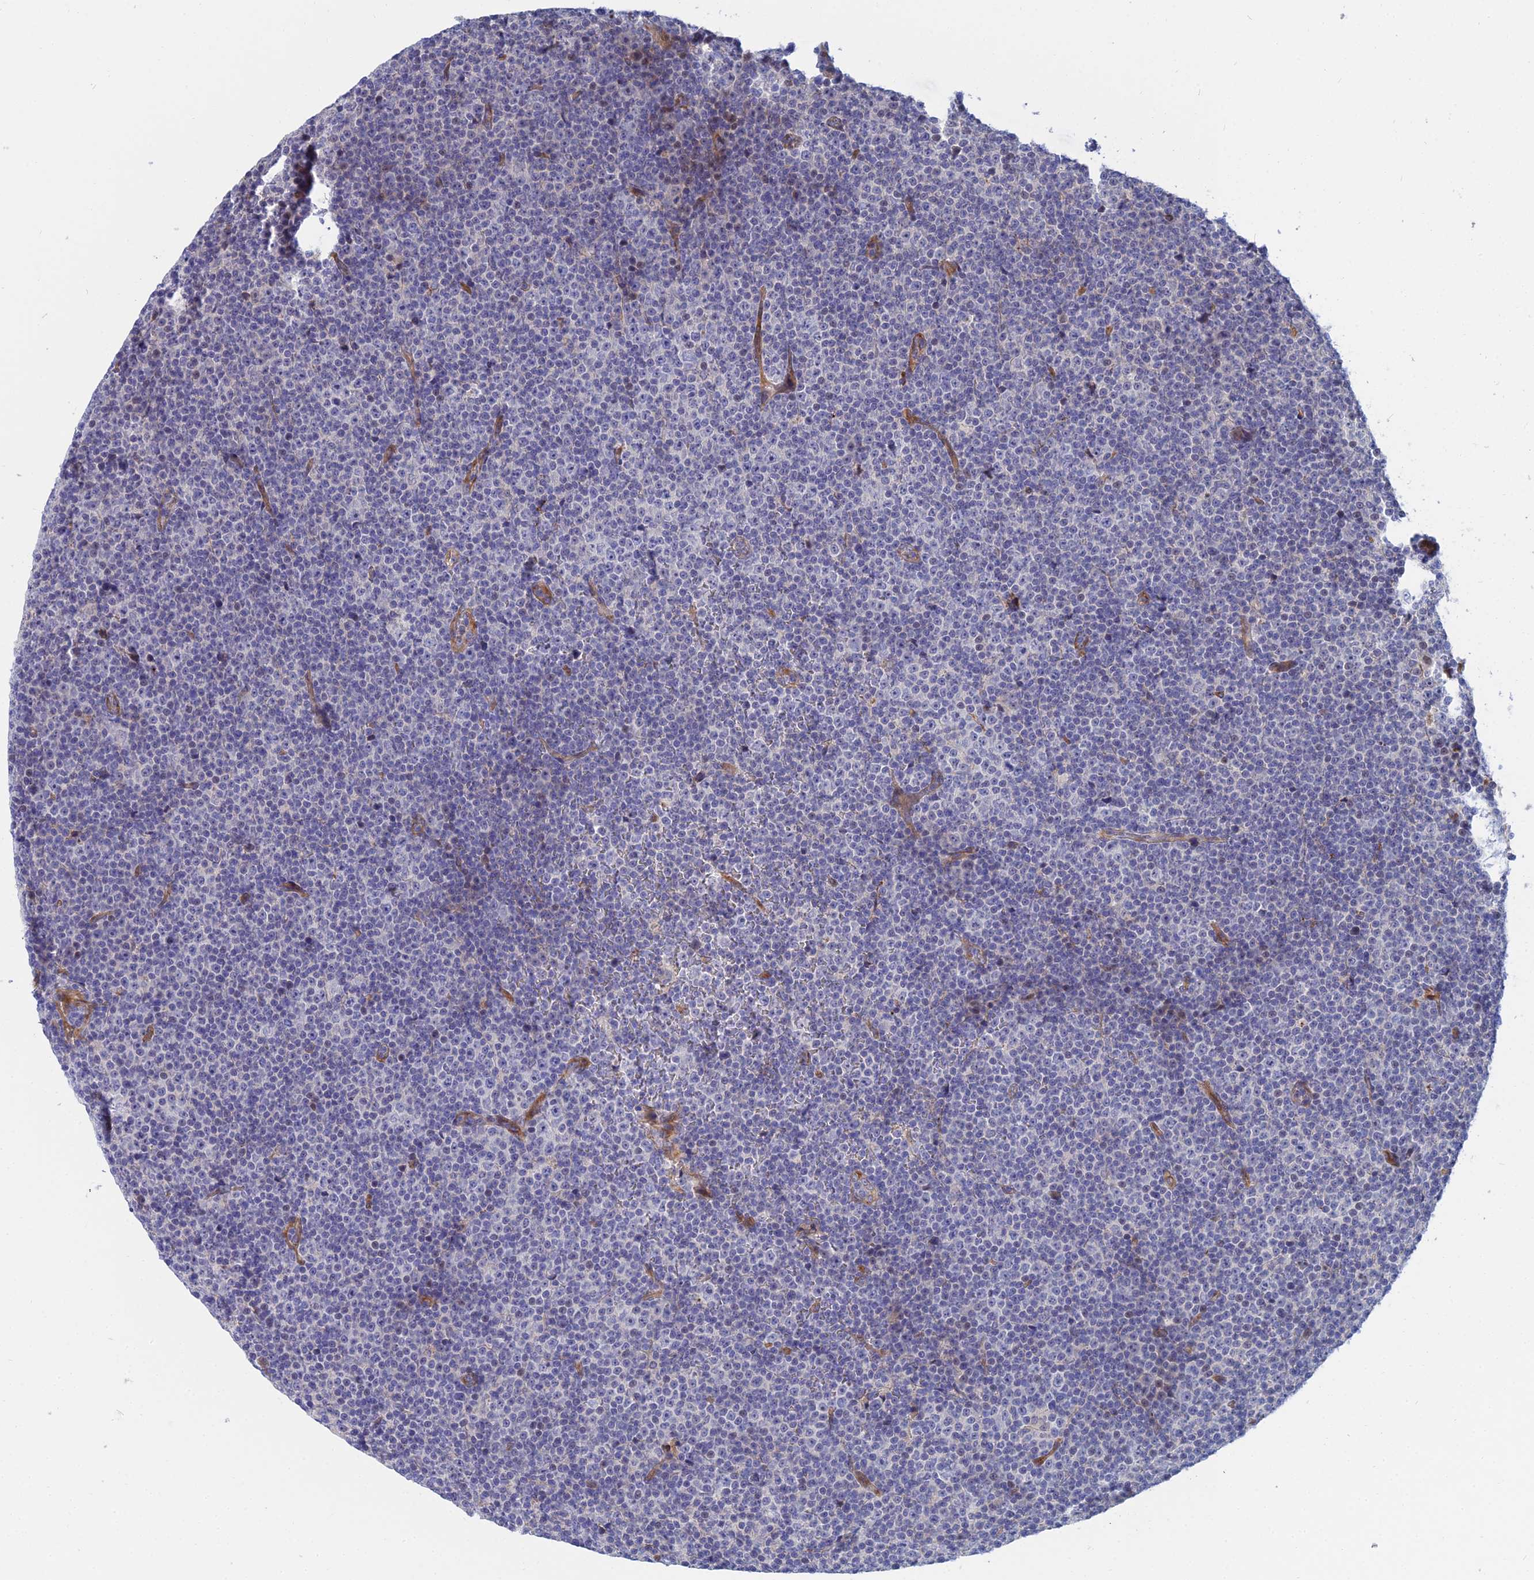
{"staining": {"intensity": "negative", "quantity": "none", "location": "none"}, "tissue": "lymphoma", "cell_type": "Tumor cells", "image_type": "cancer", "snomed": [{"axis": "morphology", "description": "Malignant lymphoma, non-Hodgkin's type, Low grade"}, {"axis": "topography", "description": "Lymph node"}], "caption": "DAB (3,3'-diaminobenzidine) immunohistochemical staining of human lymphoma shows no significant positivity in tumor cells.", "gene": "TRIM43B", "patient": {"sex": "female", "age": 67}}